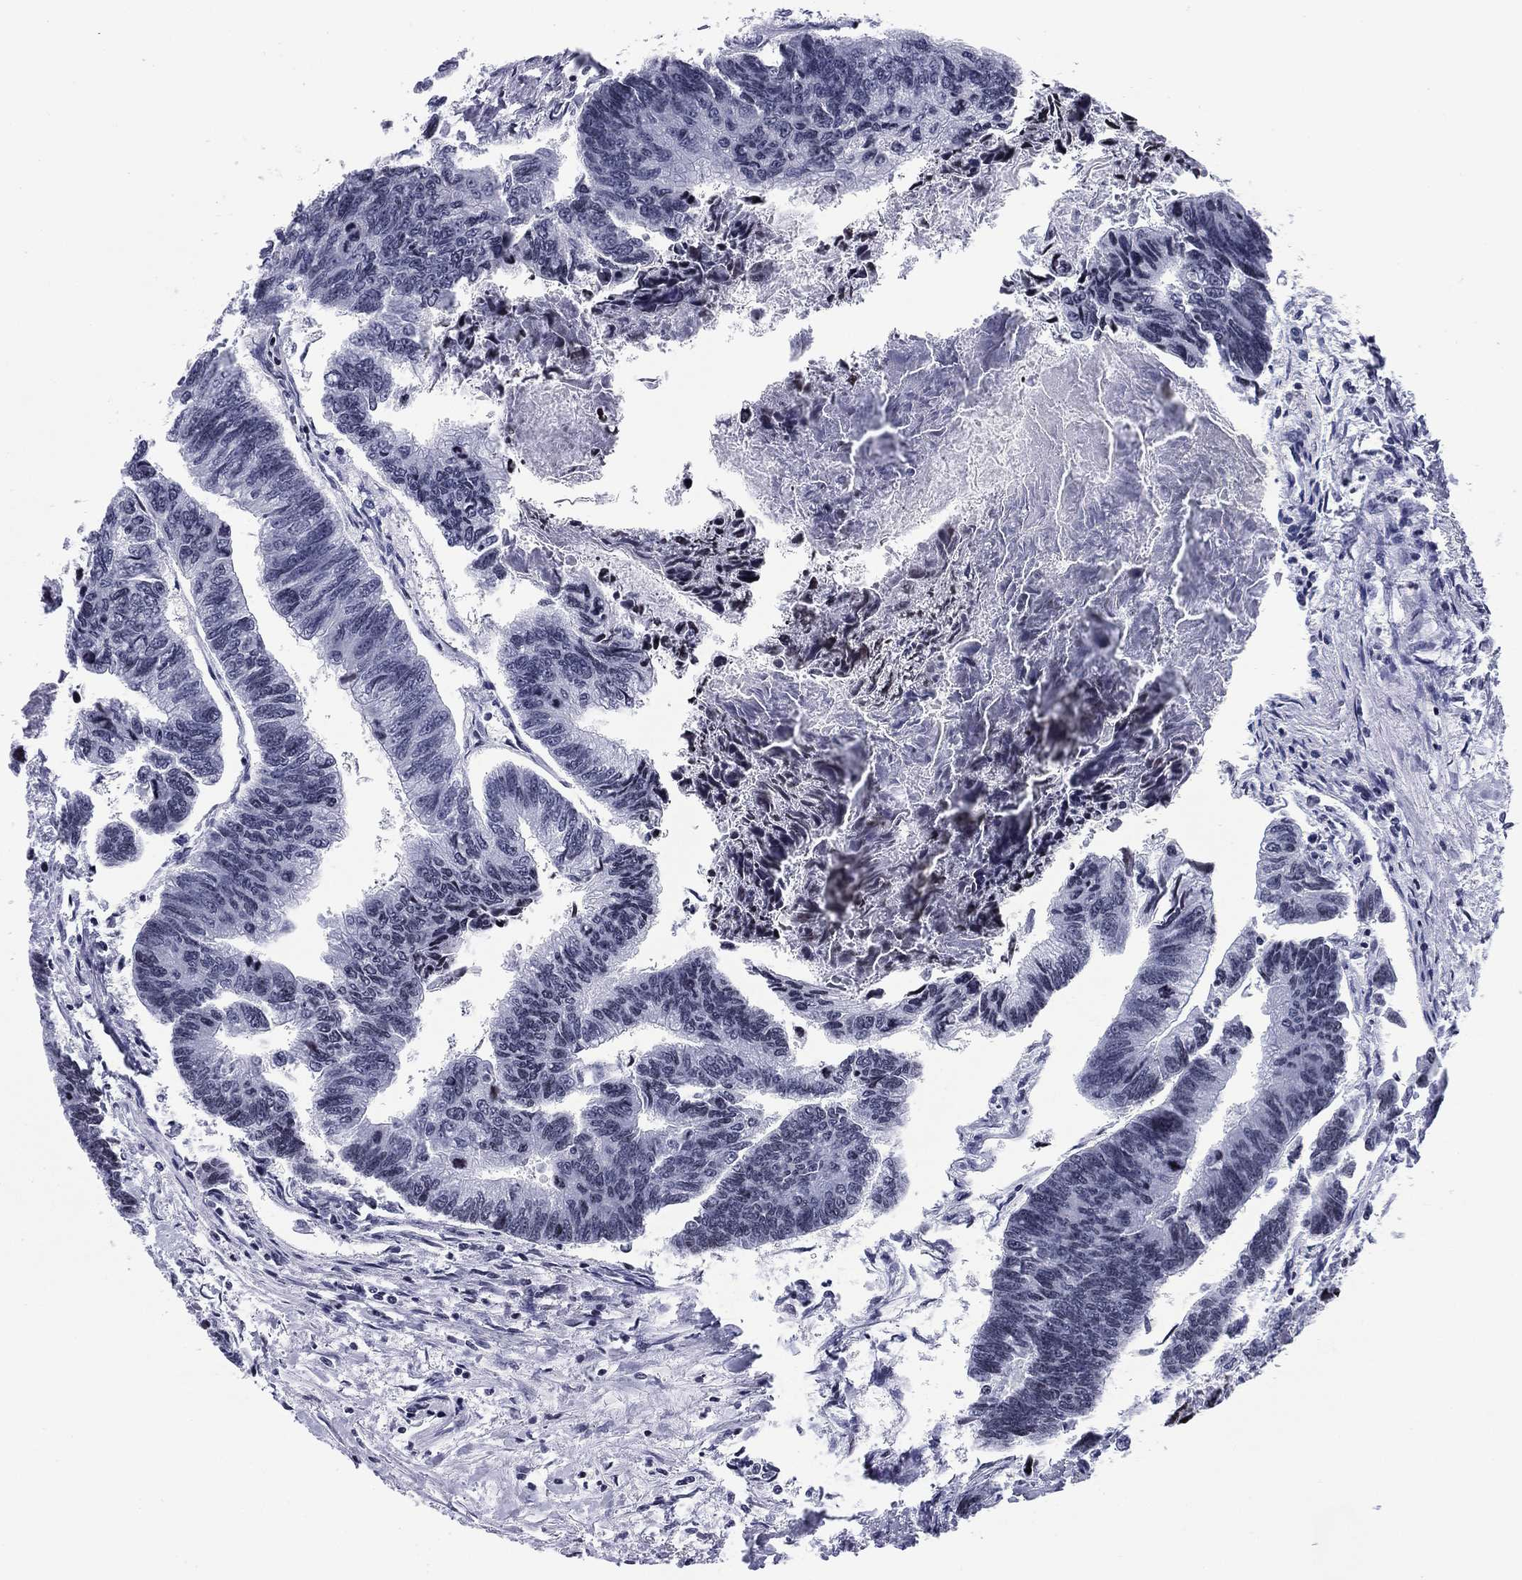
{"staining": {"intensity": "negative", "quantity": "none", "location": "none"}, "tissue": "colorectal cancer", "cell_type": "Tumor cells", "image_type": "cancer", "snomed": [{"axis": "morphology", "description": "Adenocarcinoma, NOS"}, {"axis": "topography", "description": "Colon"}], "caption": "Immunohistochemistry micrograph of neoplastic tissue: human colorectal cancer (adenocarcinoma) stained with DAB displays no significant protein expression in tumor cells.", "gene": "CCDC144A", "patient": {"sex": "female", "age": 65}}